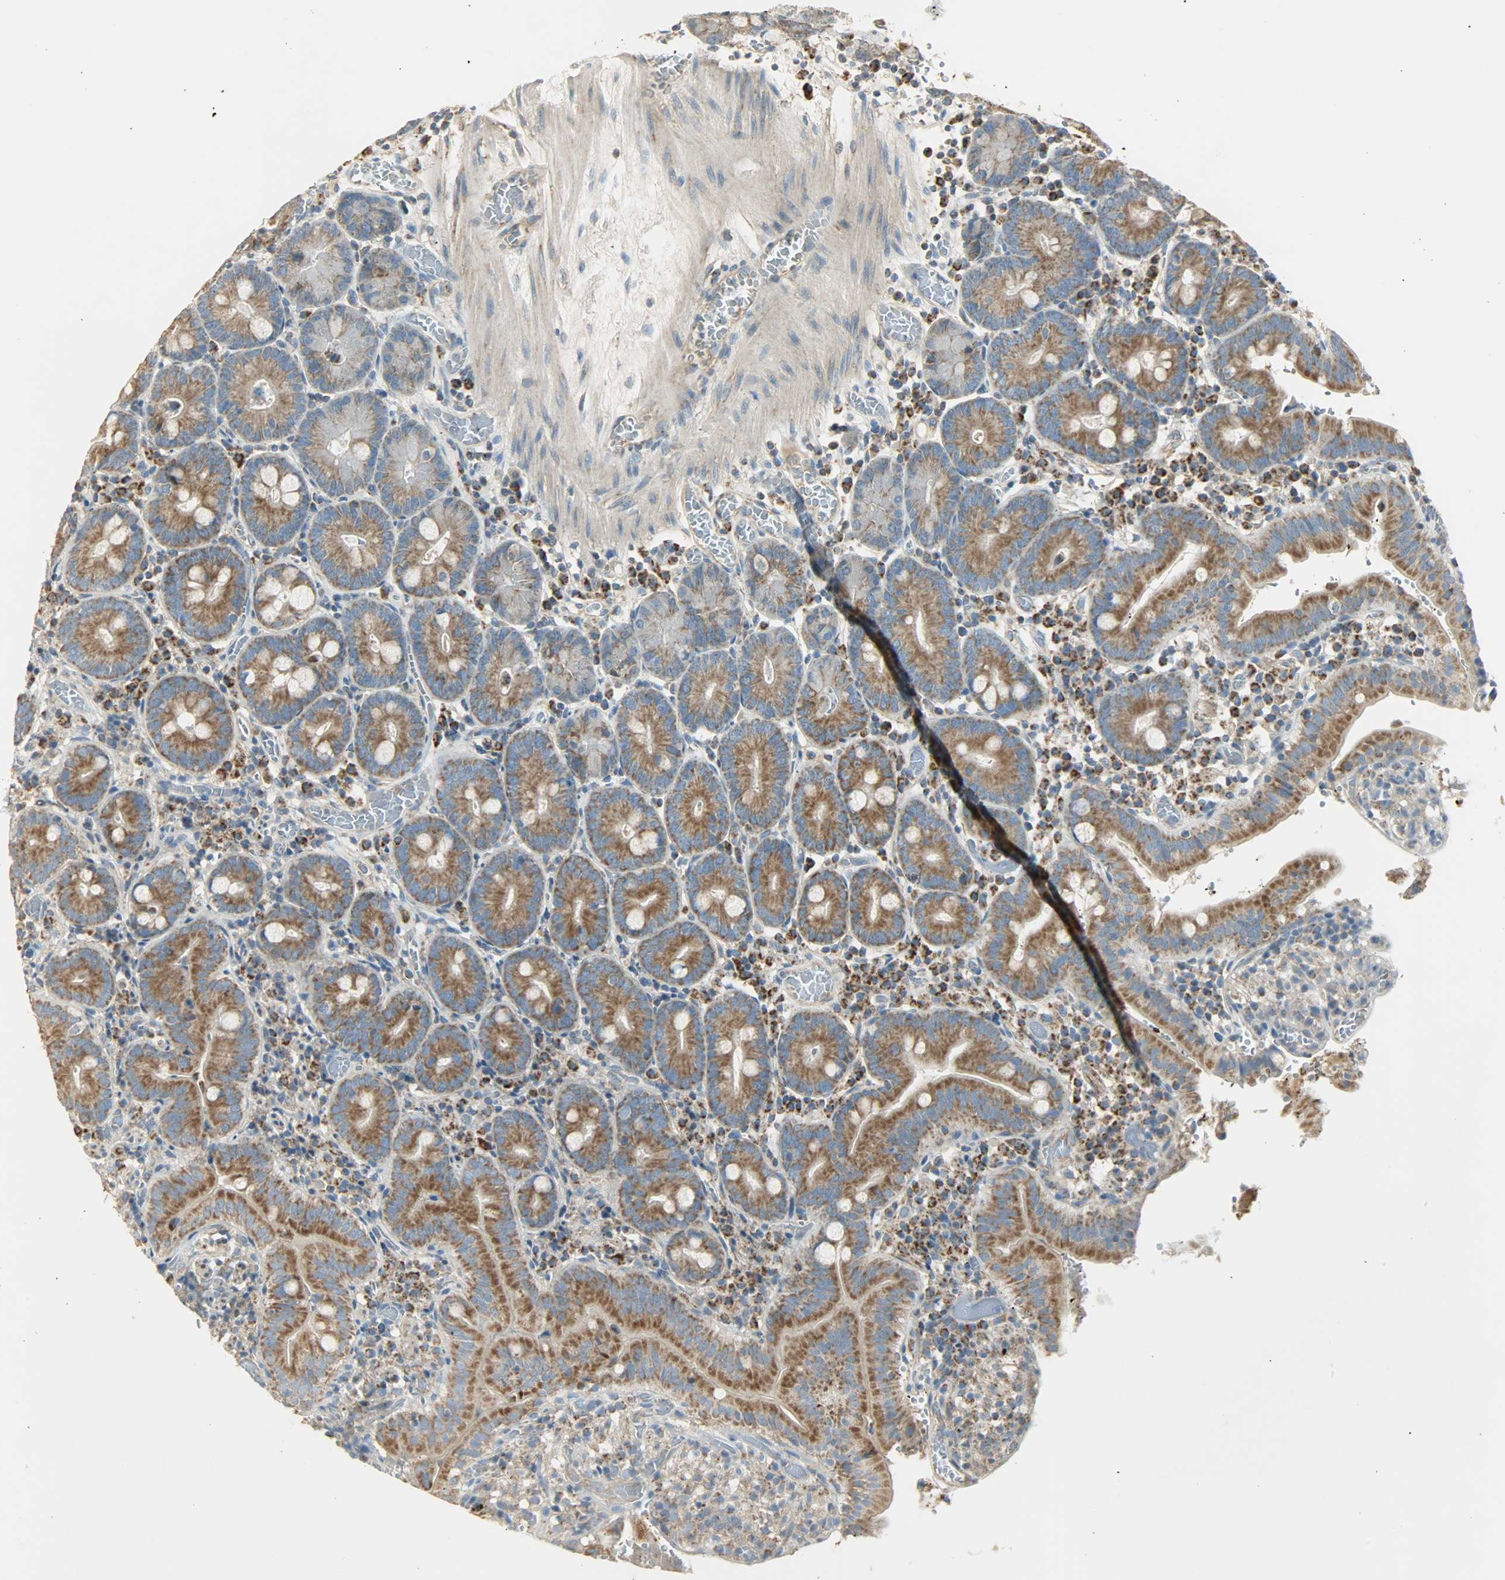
{"staining": {"intensity": "moderate", "quantity": ">75%", "location": "cytoplasmic/membranous"}, "tissue": "small intestine", "cell_type": "Glandular cells", "image_type": "normal", "snomed": [{"axis": "morphology", "description": "Normal tissue, NOS"}, {"axis": "topography", "description": "Small intestine"}], "caption": "Glandular cells reveal moderate cytoplasmic/membranous expression in about >75% of cells in benign small intestine. (DAB (3,3'-diaminobenzidine) IHC, brown staining for protein, blue staining for nuclei).", "gene": "NNT", "patient": {"sex": "male", "age": 71}}